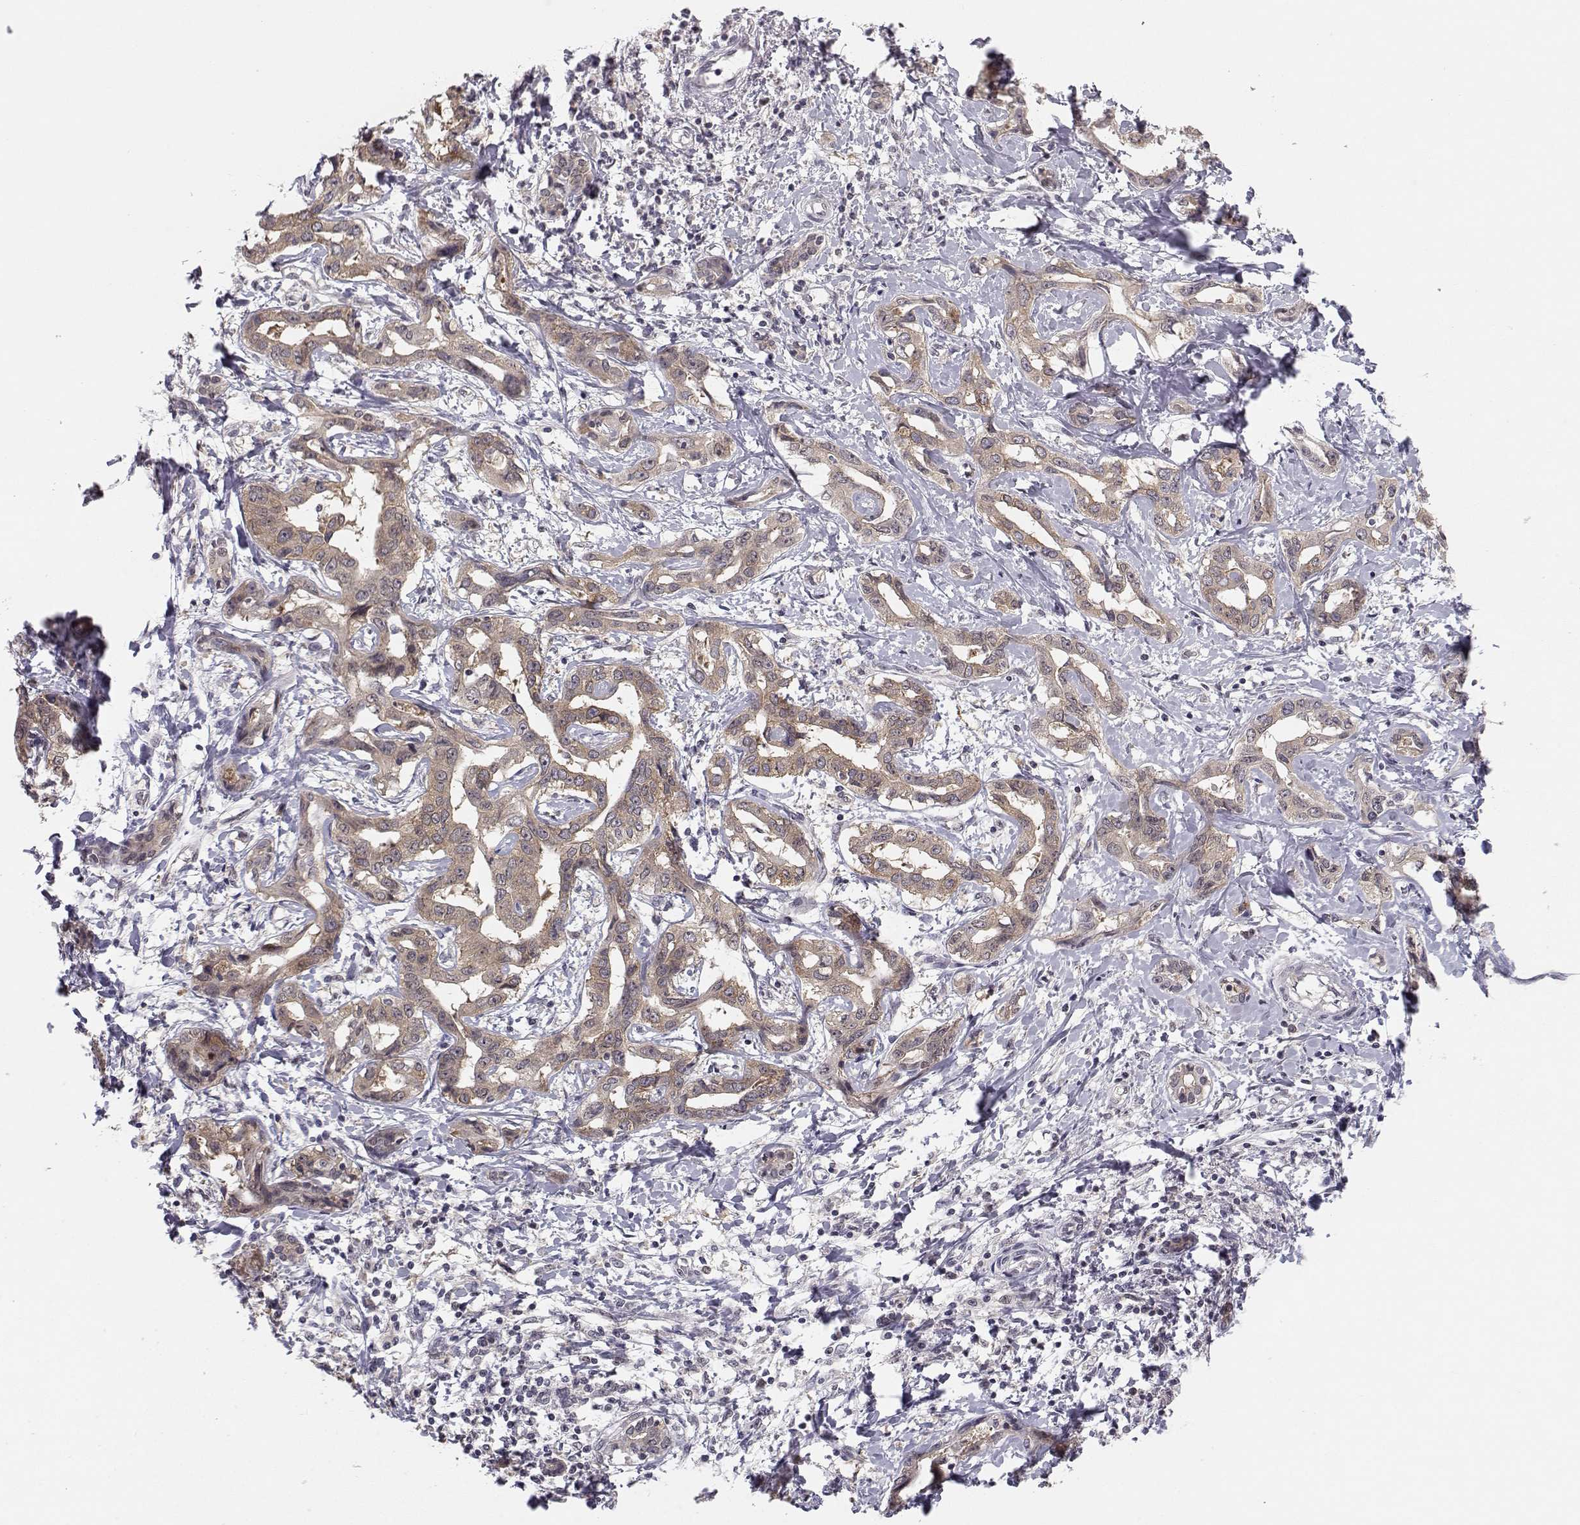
{"staining": {"intensity": "moderate", "quantity": ">75%", "location": "cytoplasmic/membranous"}, "tissue": "liver cancer", "cell_type": "Tumor cells", "image_type": "cancer", "snomed": [{"axis": "morphology", "description": "Cholangiocarcinoma"}, {"axis": "topography", "description": "Liver"}], "caption": "Immunohistochemistry (IHC) image of human cholangiocarcinoma (liver) stained for a protein (brown), which reveals medium levels of moderate cytoplasmic/membranous expression in about >75% of tumor cells.", "gene": "KIF13B", "patient": {"sex": "male", "age": 59}}